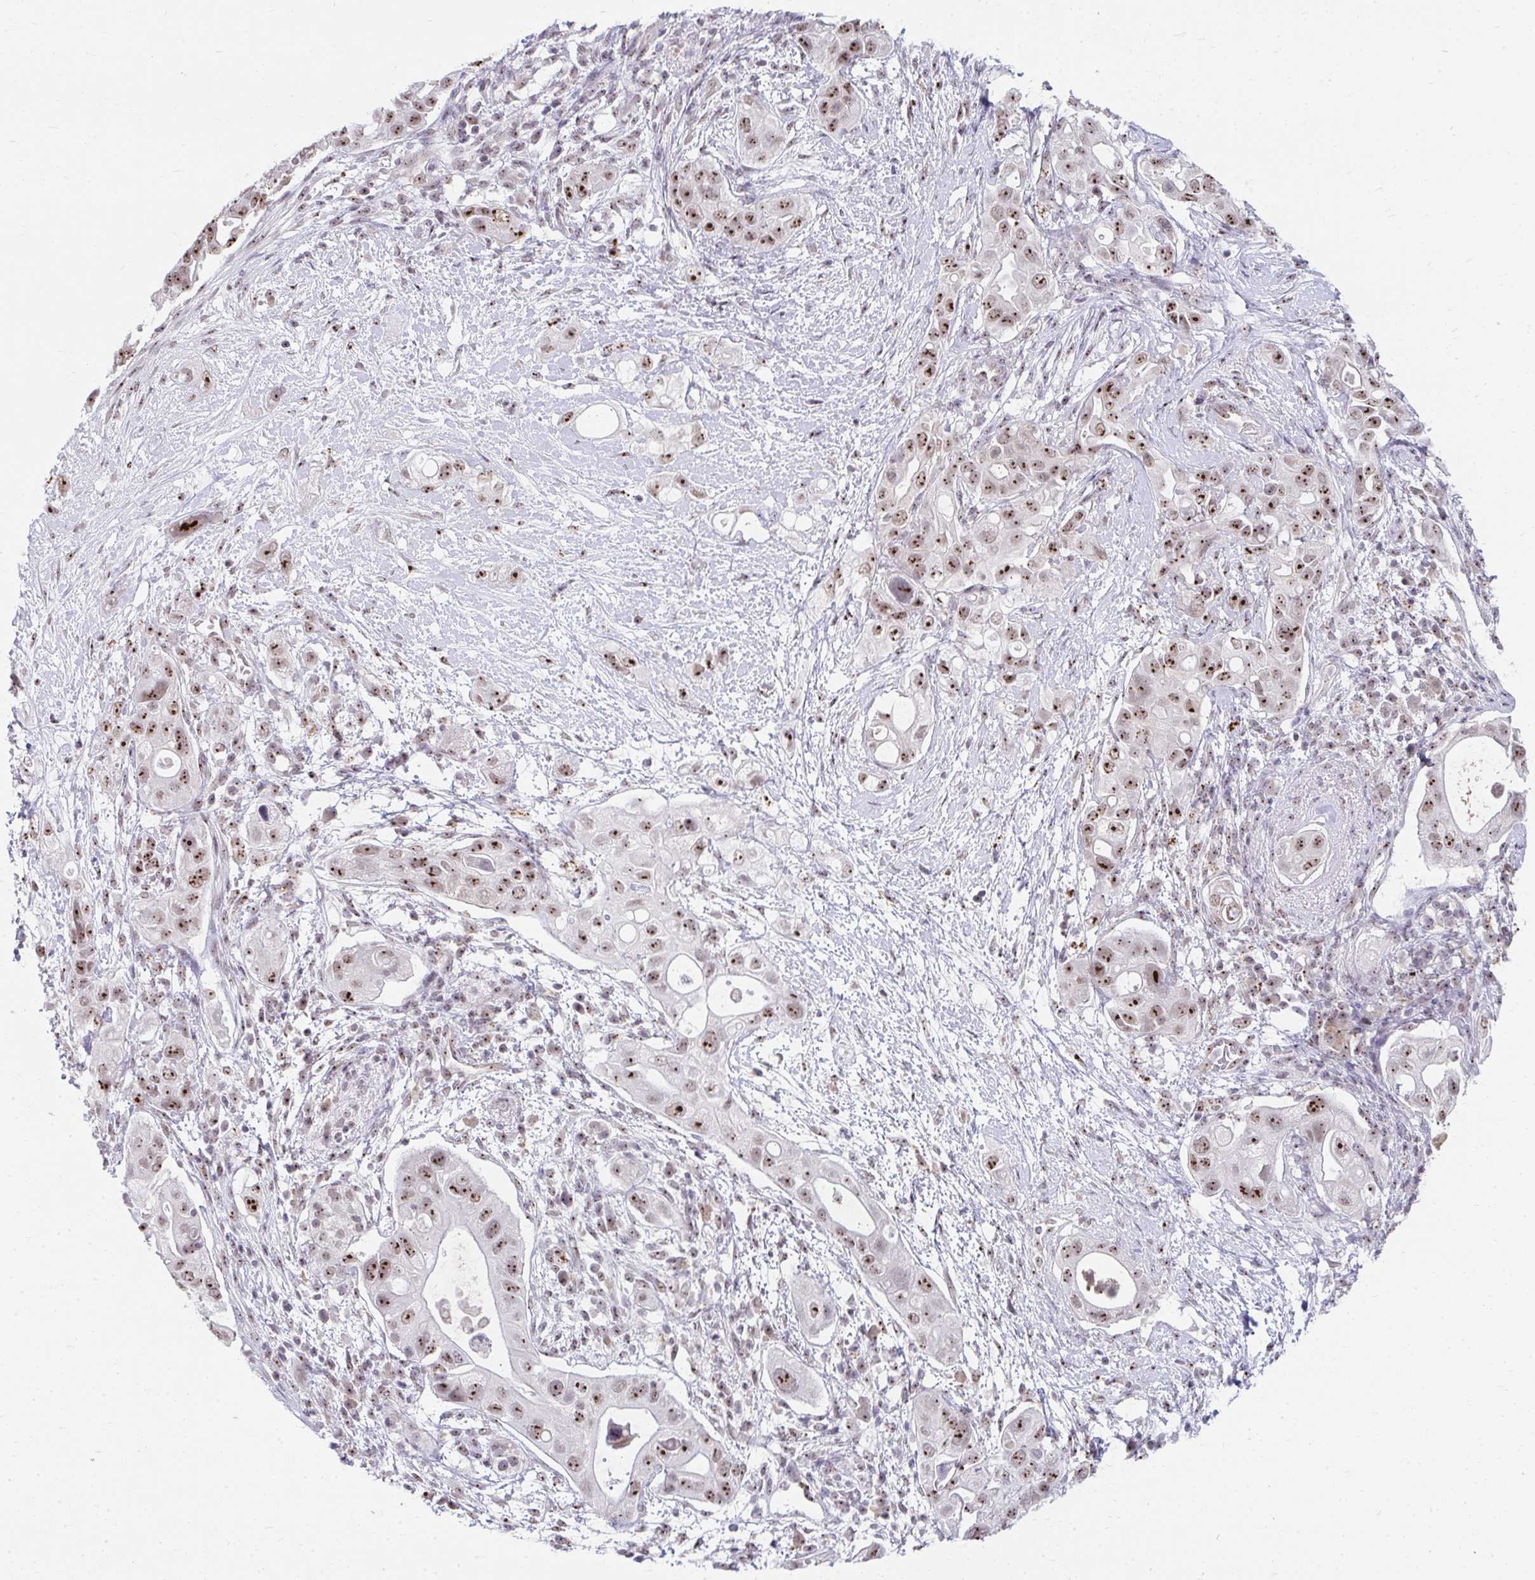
{"staining": {"intensity": "moderate", "quantity": ">75%", "location": "nuclear"}, "tissue": "pancreatic cancer", "cell_type": "Tumor cells", "image_type": "cancer", "snomed": [{"axis": "morphology", "description": "Adenocarcinoma, NOS"}, {"axis": "topography", "description": "Pancreas"}], "caption": "Pancreatic cancer stained for a protein shows moderate nuclear positivity in tumor cells. Nuclei are stained in blue.", "gene": "HIRA", "patient": {"sex": "female", "age": 72}}